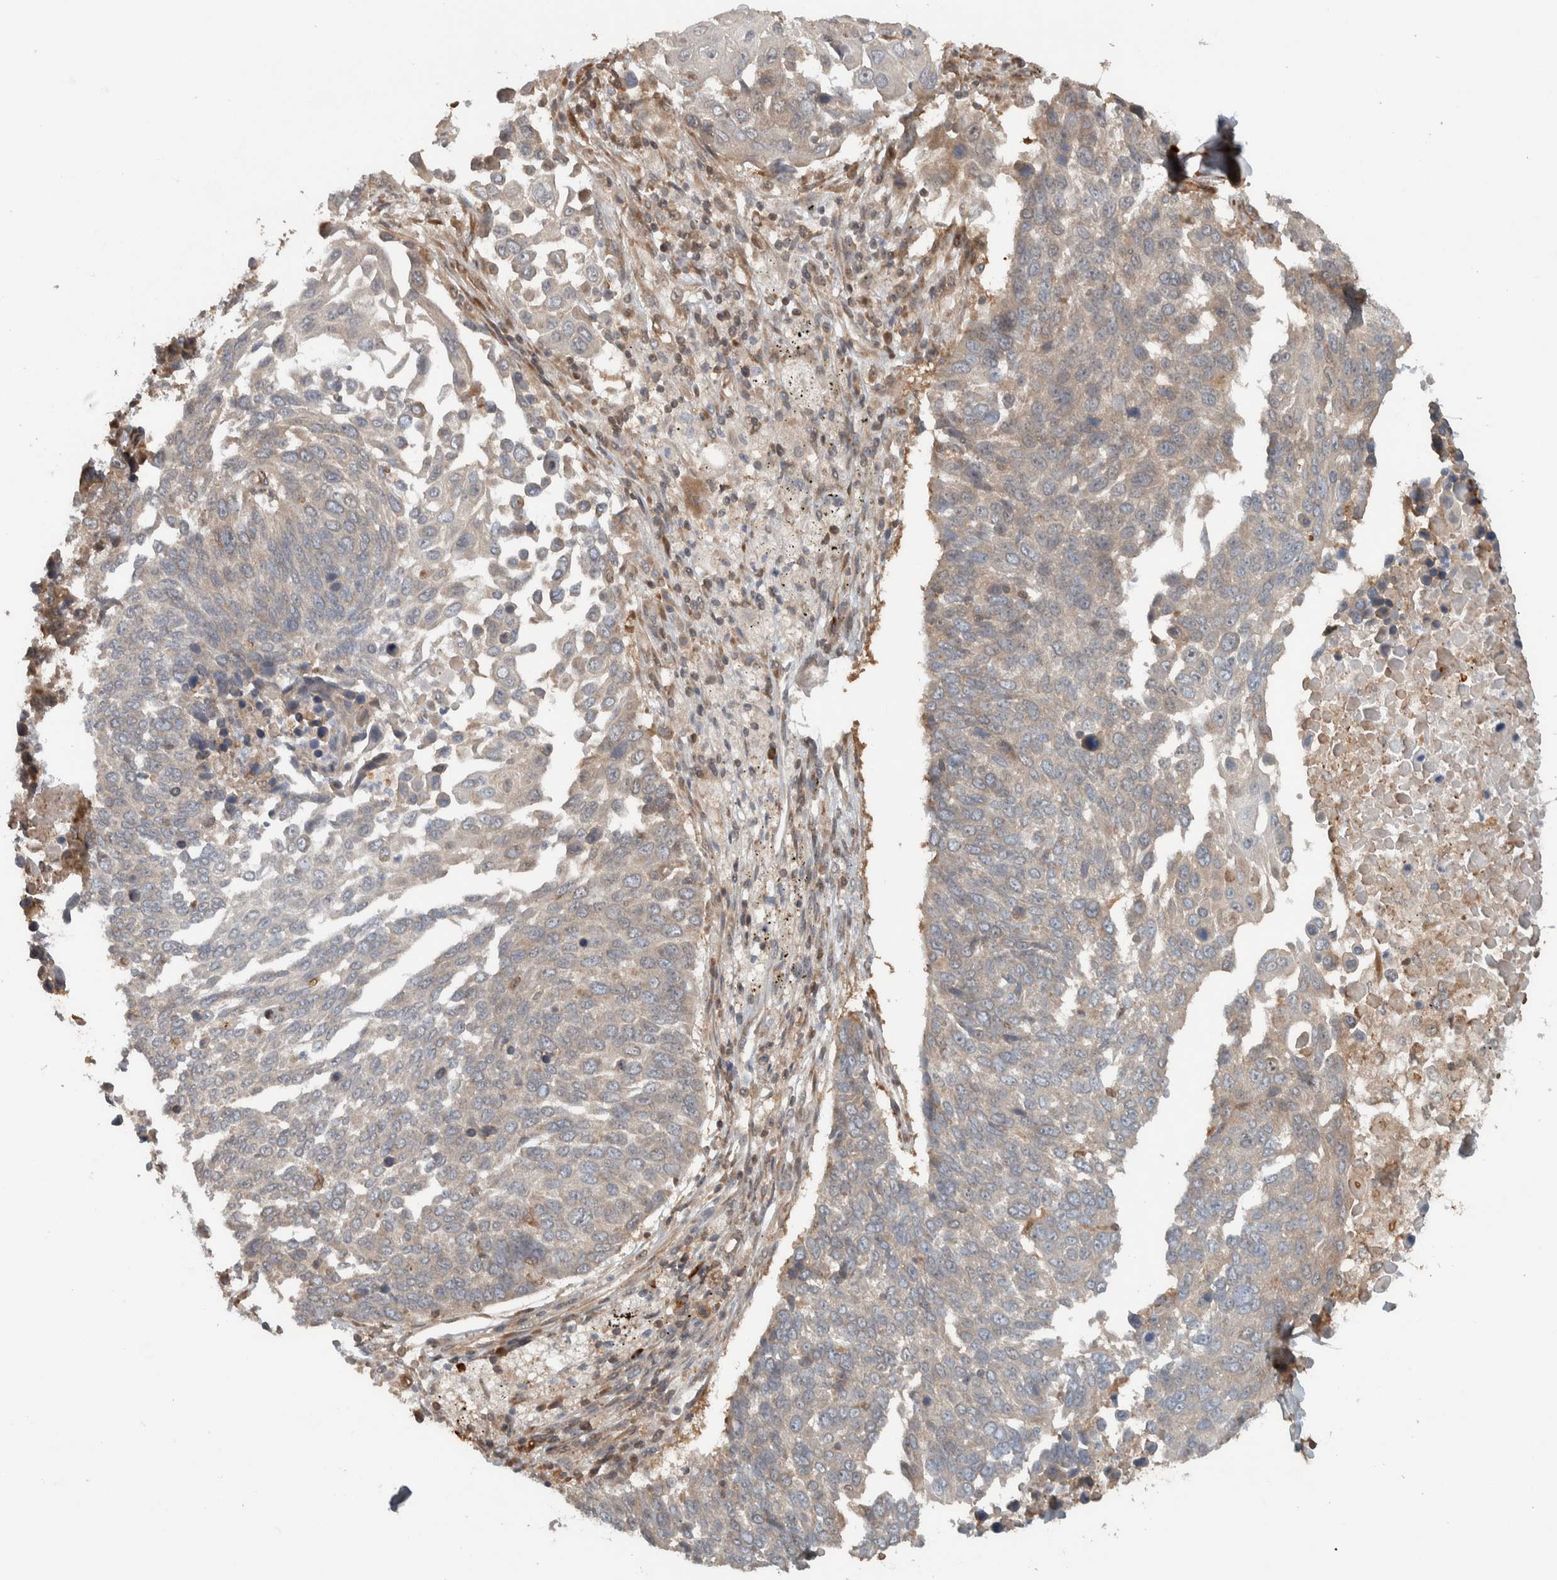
{"staining": {"intensity": "negative", "quantity": "none", "location": "none"}, "tissue": "lung cancer", "cell_type": "Tumor cells", "image_type": "cancer", "snomed": [{"axis": "morphology", "description": "Squamous cell carcinoma, NOS"}, {"axis": "topography", "description": "Lung"}], "caption": "This micrograph is of lung squamous cell carcinoma stained with immunohistochemistry to label a protein in brown with the nuclei are counter-stained blue. There is no staining in tumor cells.", "gene": "CNTROB", "patient": {"sex": "male", "age": 66}}